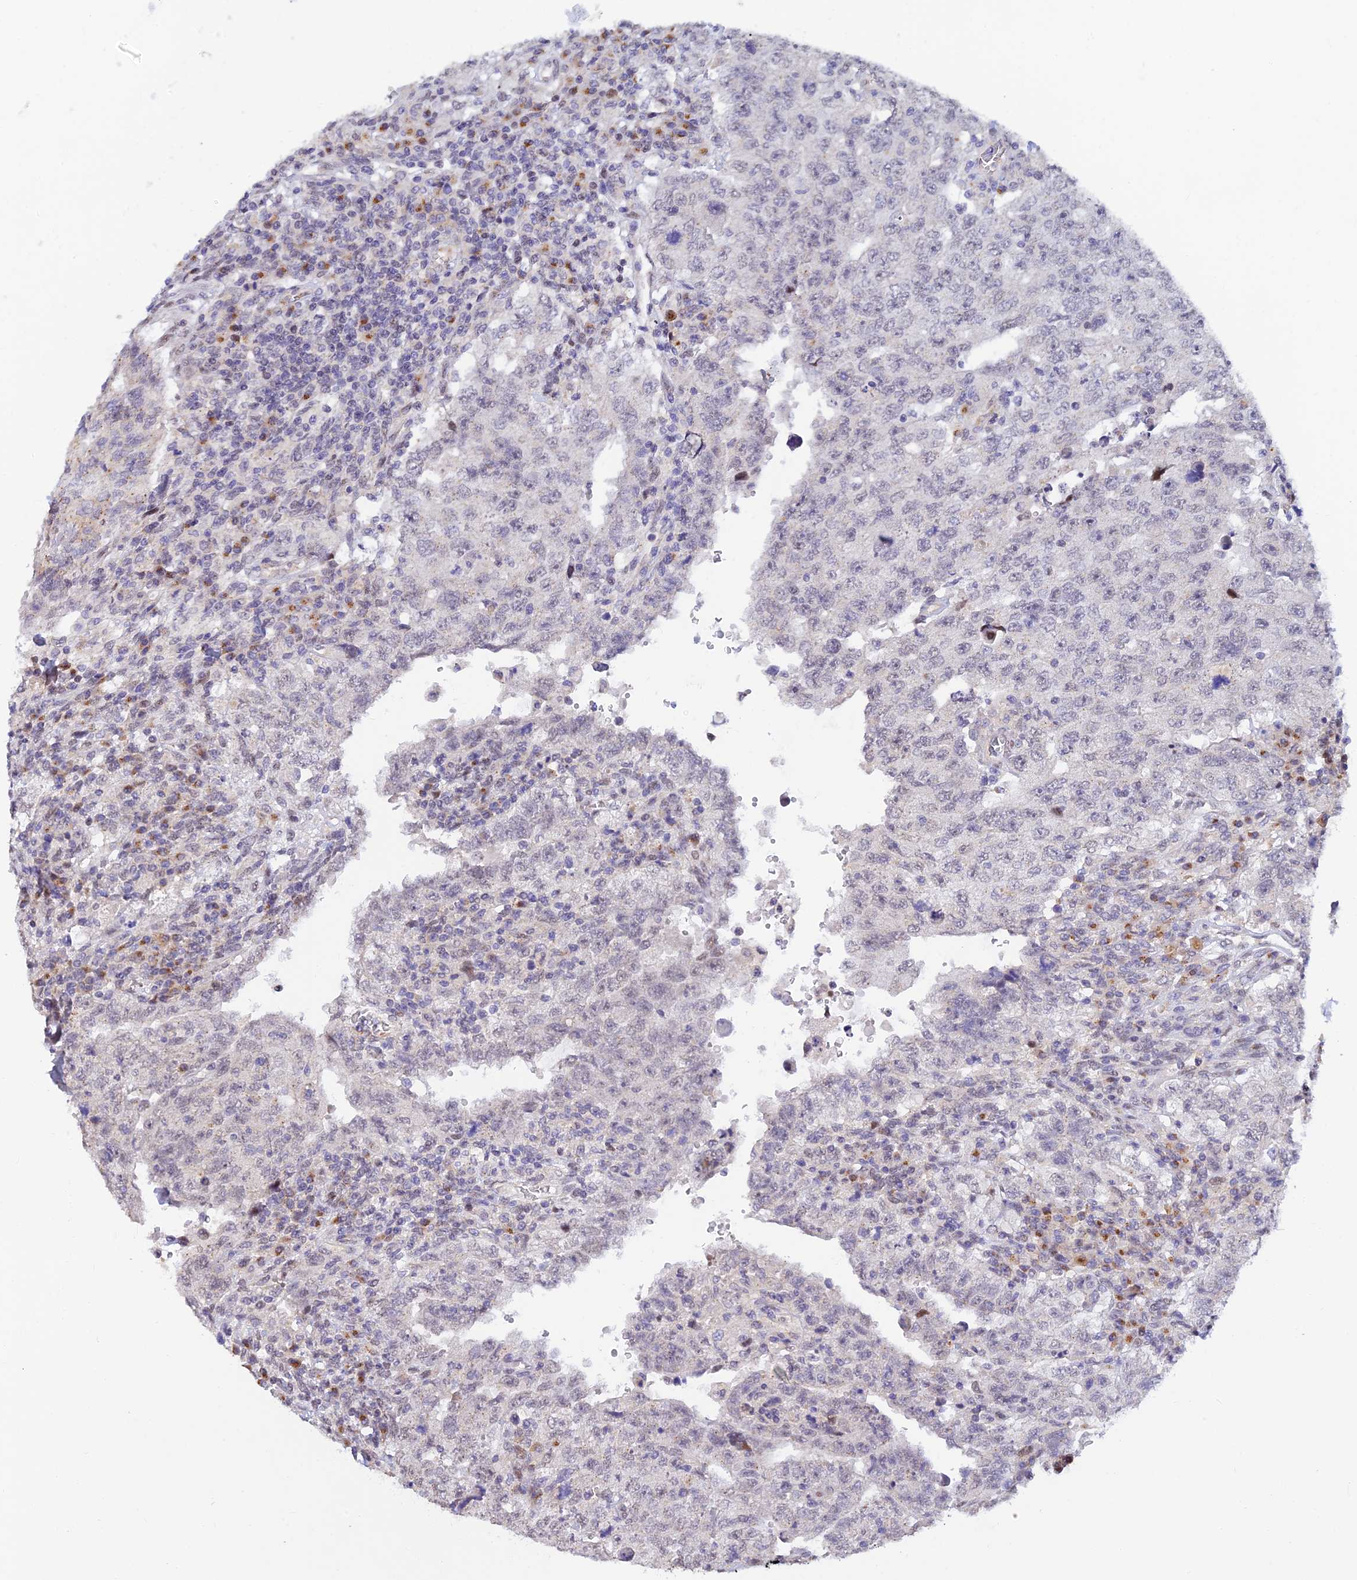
{"staining": {"intensity": "negative", "quantity": "none", "location": "none"}, "tissue": "testis cancer", "cell_type": "Tumor cells", "image_type": "cancer", "snomed": [{"axis": "morphology", "description": "Carcinoma, Embryonal, NOS"}, {"axis": "topography", "description": "Testis"}], "caption": "Immunohistochemical staining of human embryonal carcinoma (testis) exhibits no significant positivity in tumor cells.", "gene": "INKA1", "patient": {"sex": "male", "age": 26}}